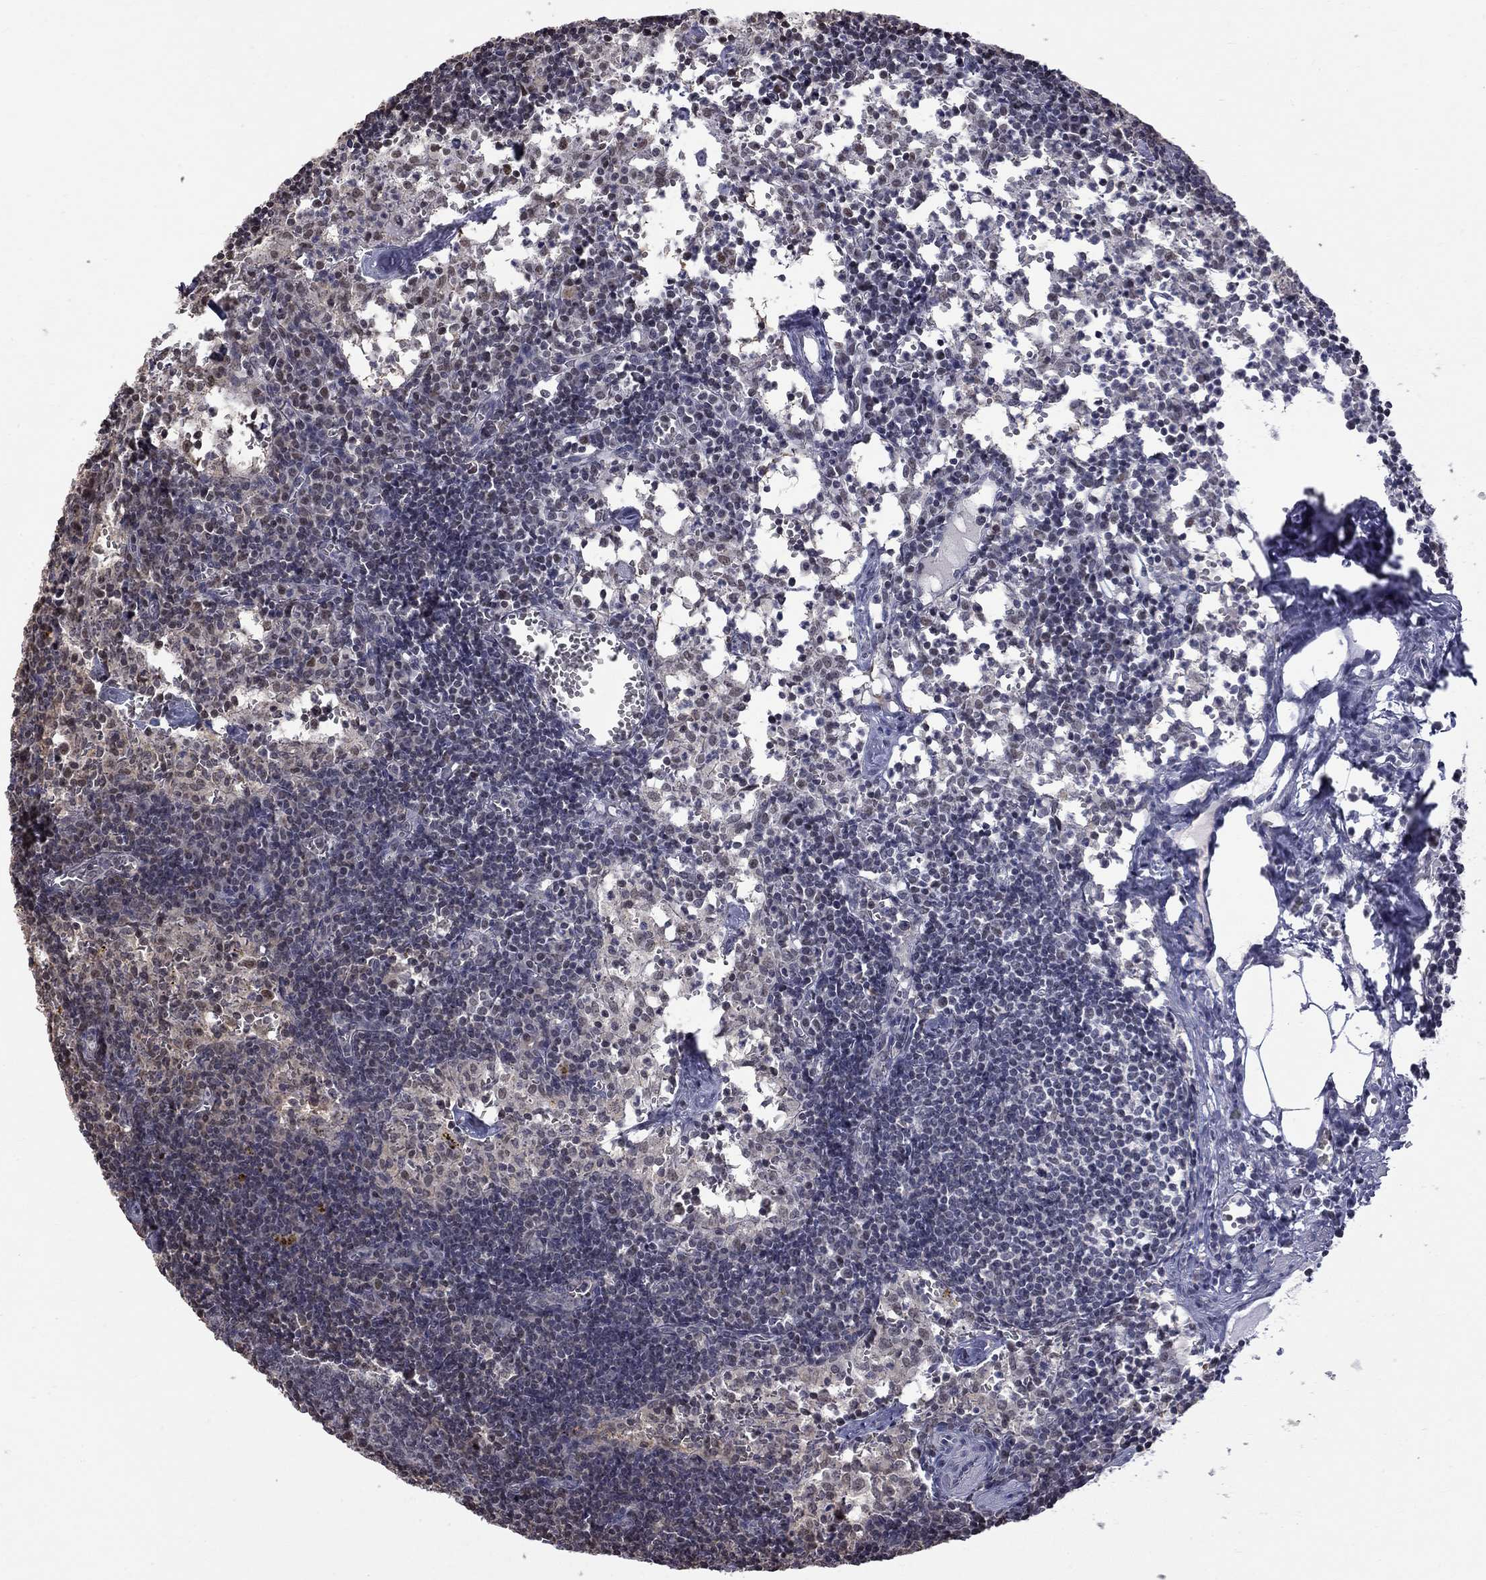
{"staining": {"intensity": "negative", "quantity": "none", "location": "none"}, "tissue": "lymph node", "cell_type": "Germinal center cells", "image_type": "normal", "snomed": [{"axis": "morphology", "description": "Normal tissue, NOS"}, {"axis": "topography", "description": "Lymph node"}], "caption": "Germinal center cells are negative for brown protein staining in unremarkable lymph node. (DAB (3,3'-diaminobenzidine) IHC with hematoxylin counter stain).", "gene": "RFWD3", "patient": {"sex": "female", "age": 52}}